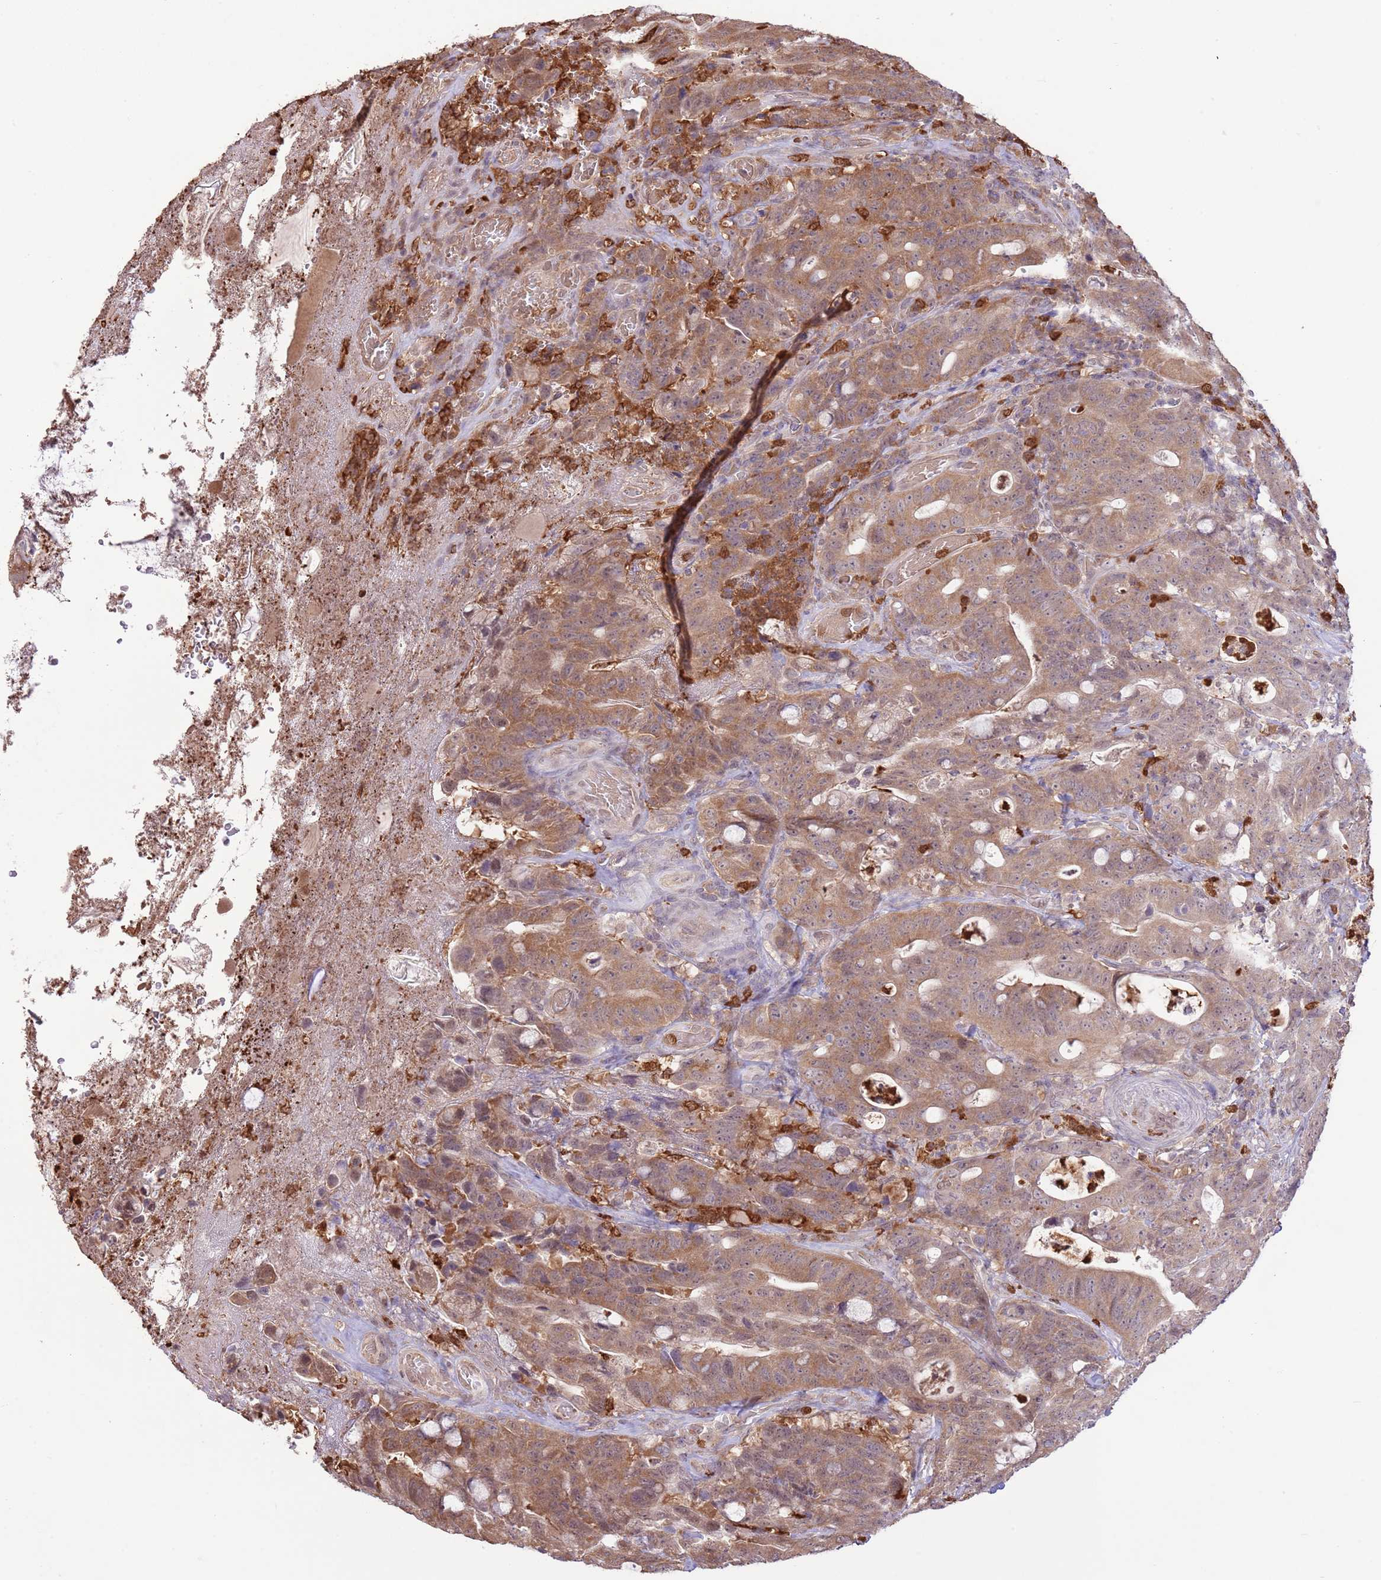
{"staining": {"intensity": "moderate", "quantity": ">75%", "location": "cytoplasmic/membranous"}, "tissue": "colorectal cancer", "cell_type": "Tumor cells", "image_type": "cancer", "snomed": [{"axis": "morphology", "description": "Adenocarcinoma, NOS"}, {"axis": "topography", "description": "Colon"}], "caption": "An IHC micrograph of tumor tissue is shown. Protein staining in brown shows moderate cytoplasmic/membranous positivity in colorectal cancer (adenocarcinoma) within tumor cells.", "gene": "AMIGO1", "patient": {"sex": "female", "age": 82}}